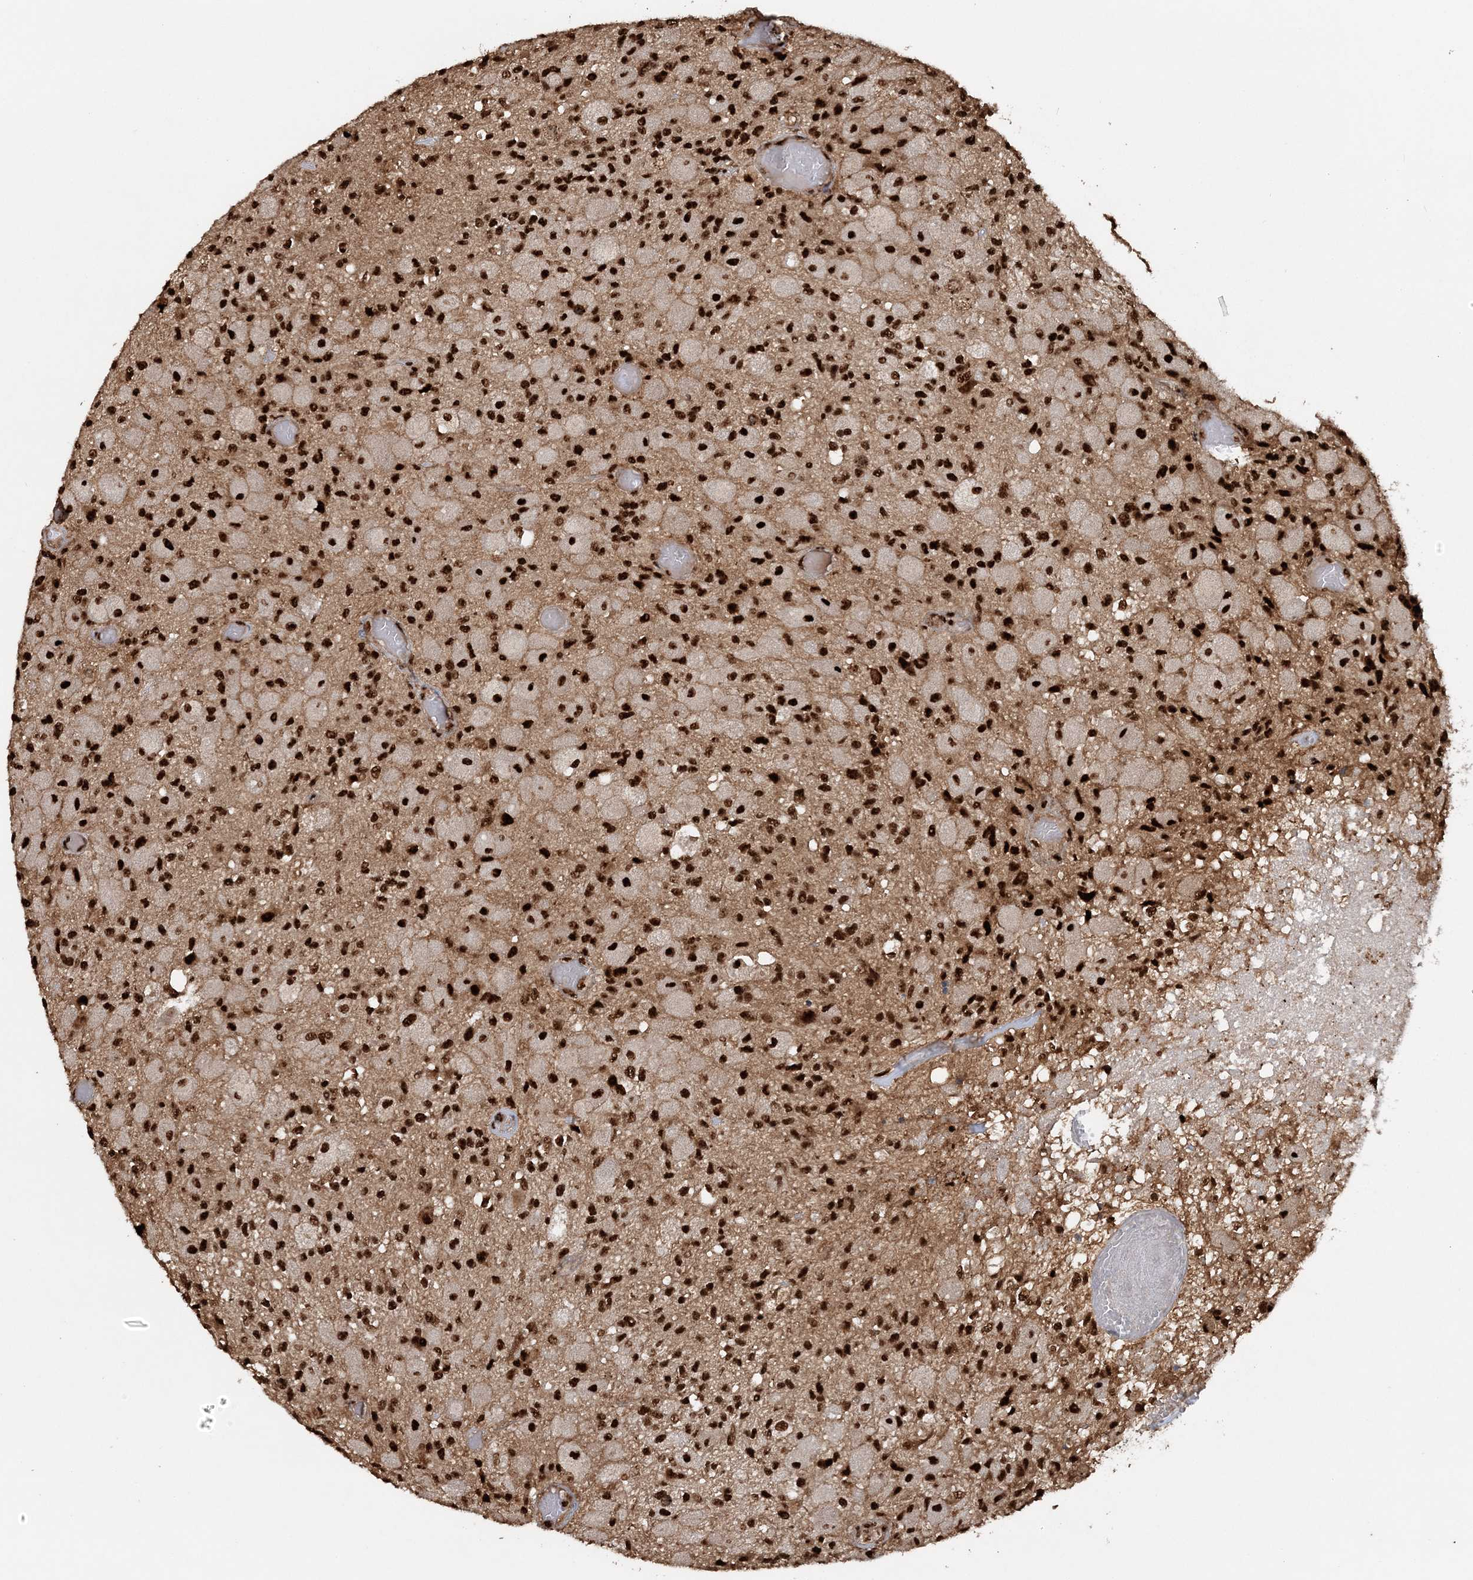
{"staining": {"intensity": "strong", "quantity": ">75%", "location": "nuclear"}, "tissue": "glioma", "cell_type": "Tumor cells", "image_type": "cancer", "snomed": [{"axis": "morphology", "description": "Normal tissue, NOS"}, {"axis": "morphology", "description": "Glioma, malignant, High grade"}, {"axis": "topography", "description": "Cerebral cortex"}], "caption": "Brown immunohistochemical staining in malignant high-grade glioma reveals strong nuclear expression in approximately >75% of tumor cells. The staining is performed using DAB (3,3'-diaminobenzidine) brown chromogen to label protein expression. The nuclei are counter-stained blue using hematoxylin.", "gene": "EXOSC8", "patient": {"sex": "male", "age": 77}}